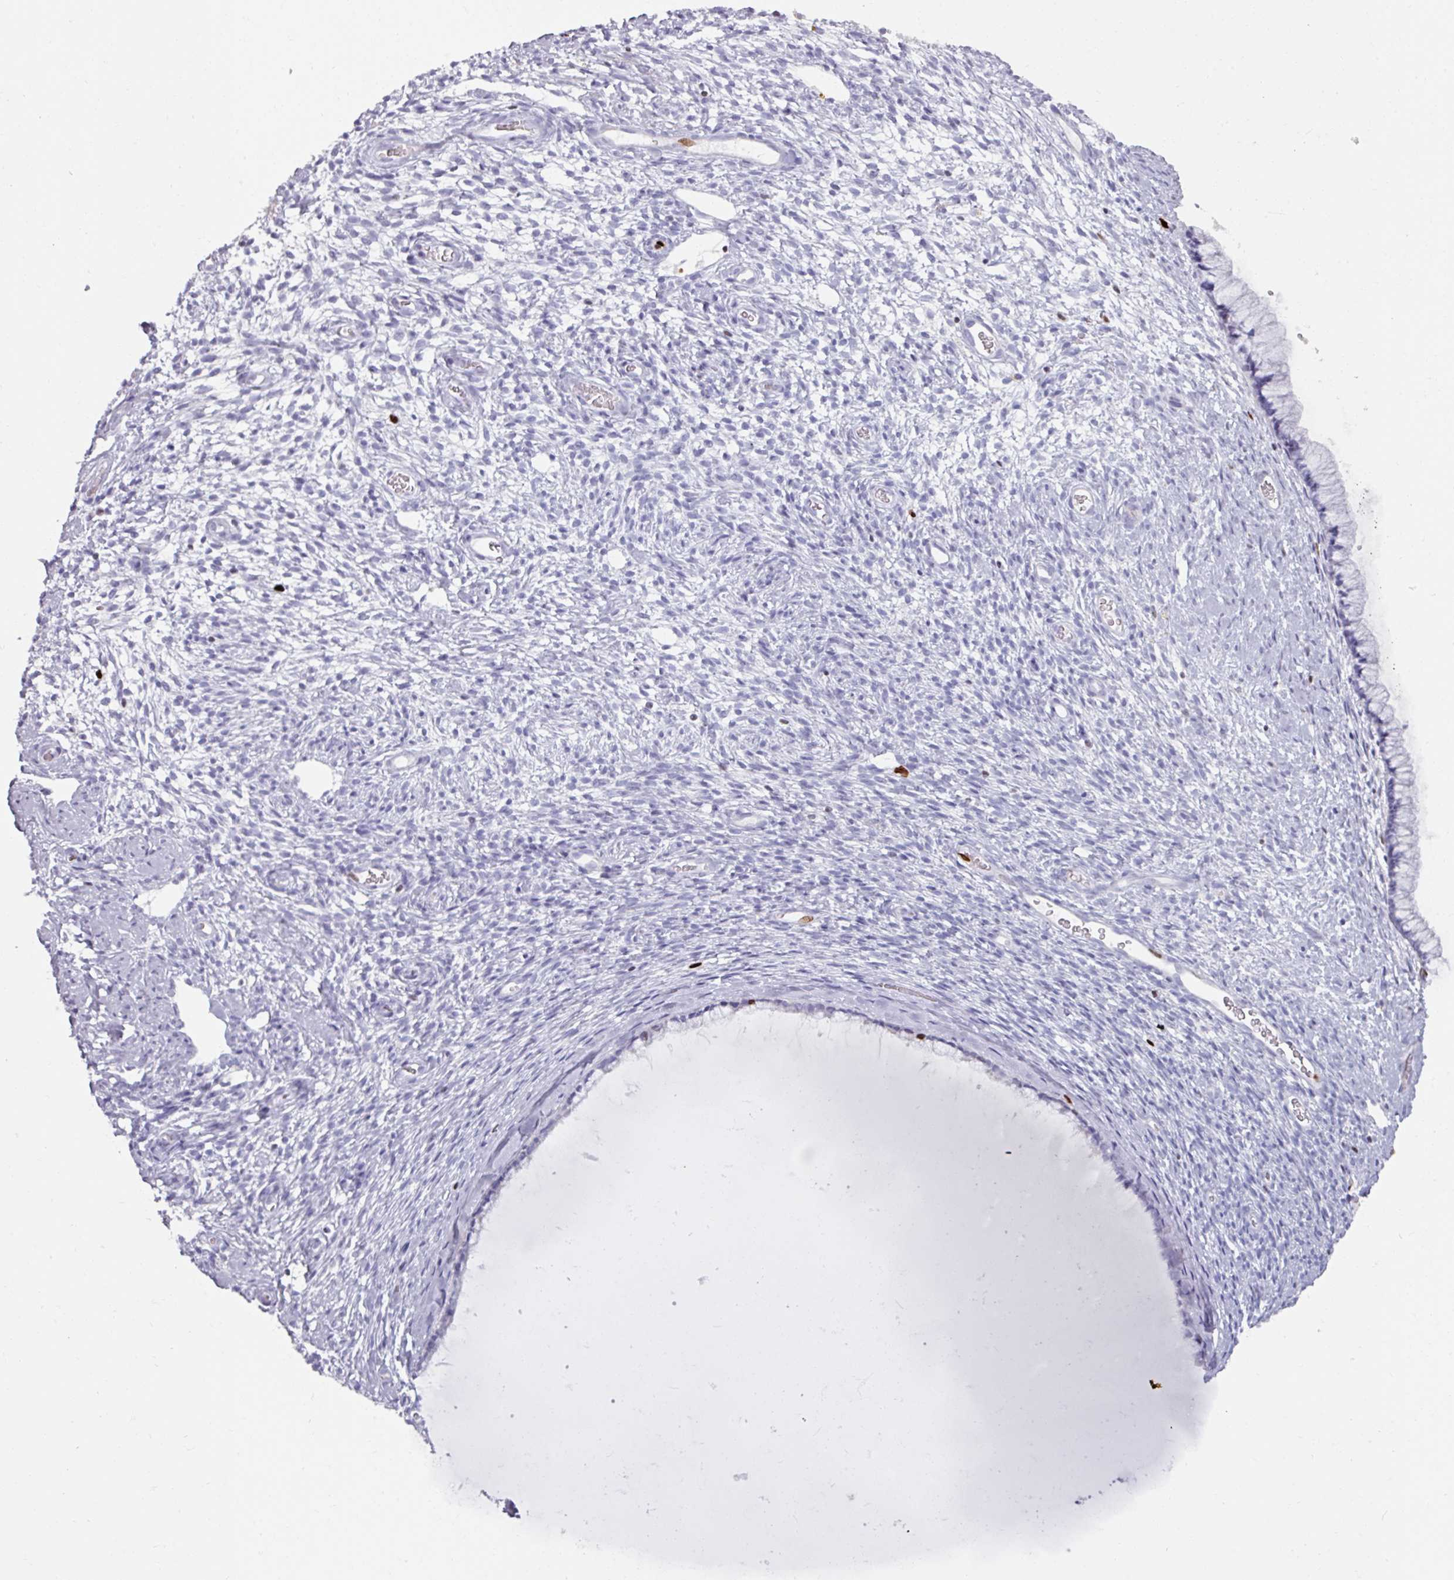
{"staining": {"intensity": "moderate", "quantity": "<25%", "location": "nuclear"}, "tissue": "cervix", "cell_type": "Glandular cells", "image_type": "normal", "snomed": [{"axis": "morphology", "description": "Normal tissue, NOS"}, {"axis": "topography", "description": "Cervix"}], "caption": "Glandular cells demonstrate low levels of moderate nuclear positivity in about <25% of cells in benign cervix.", "gene": "ATAD2", "patient": {"sex": "female", "age": 76}}